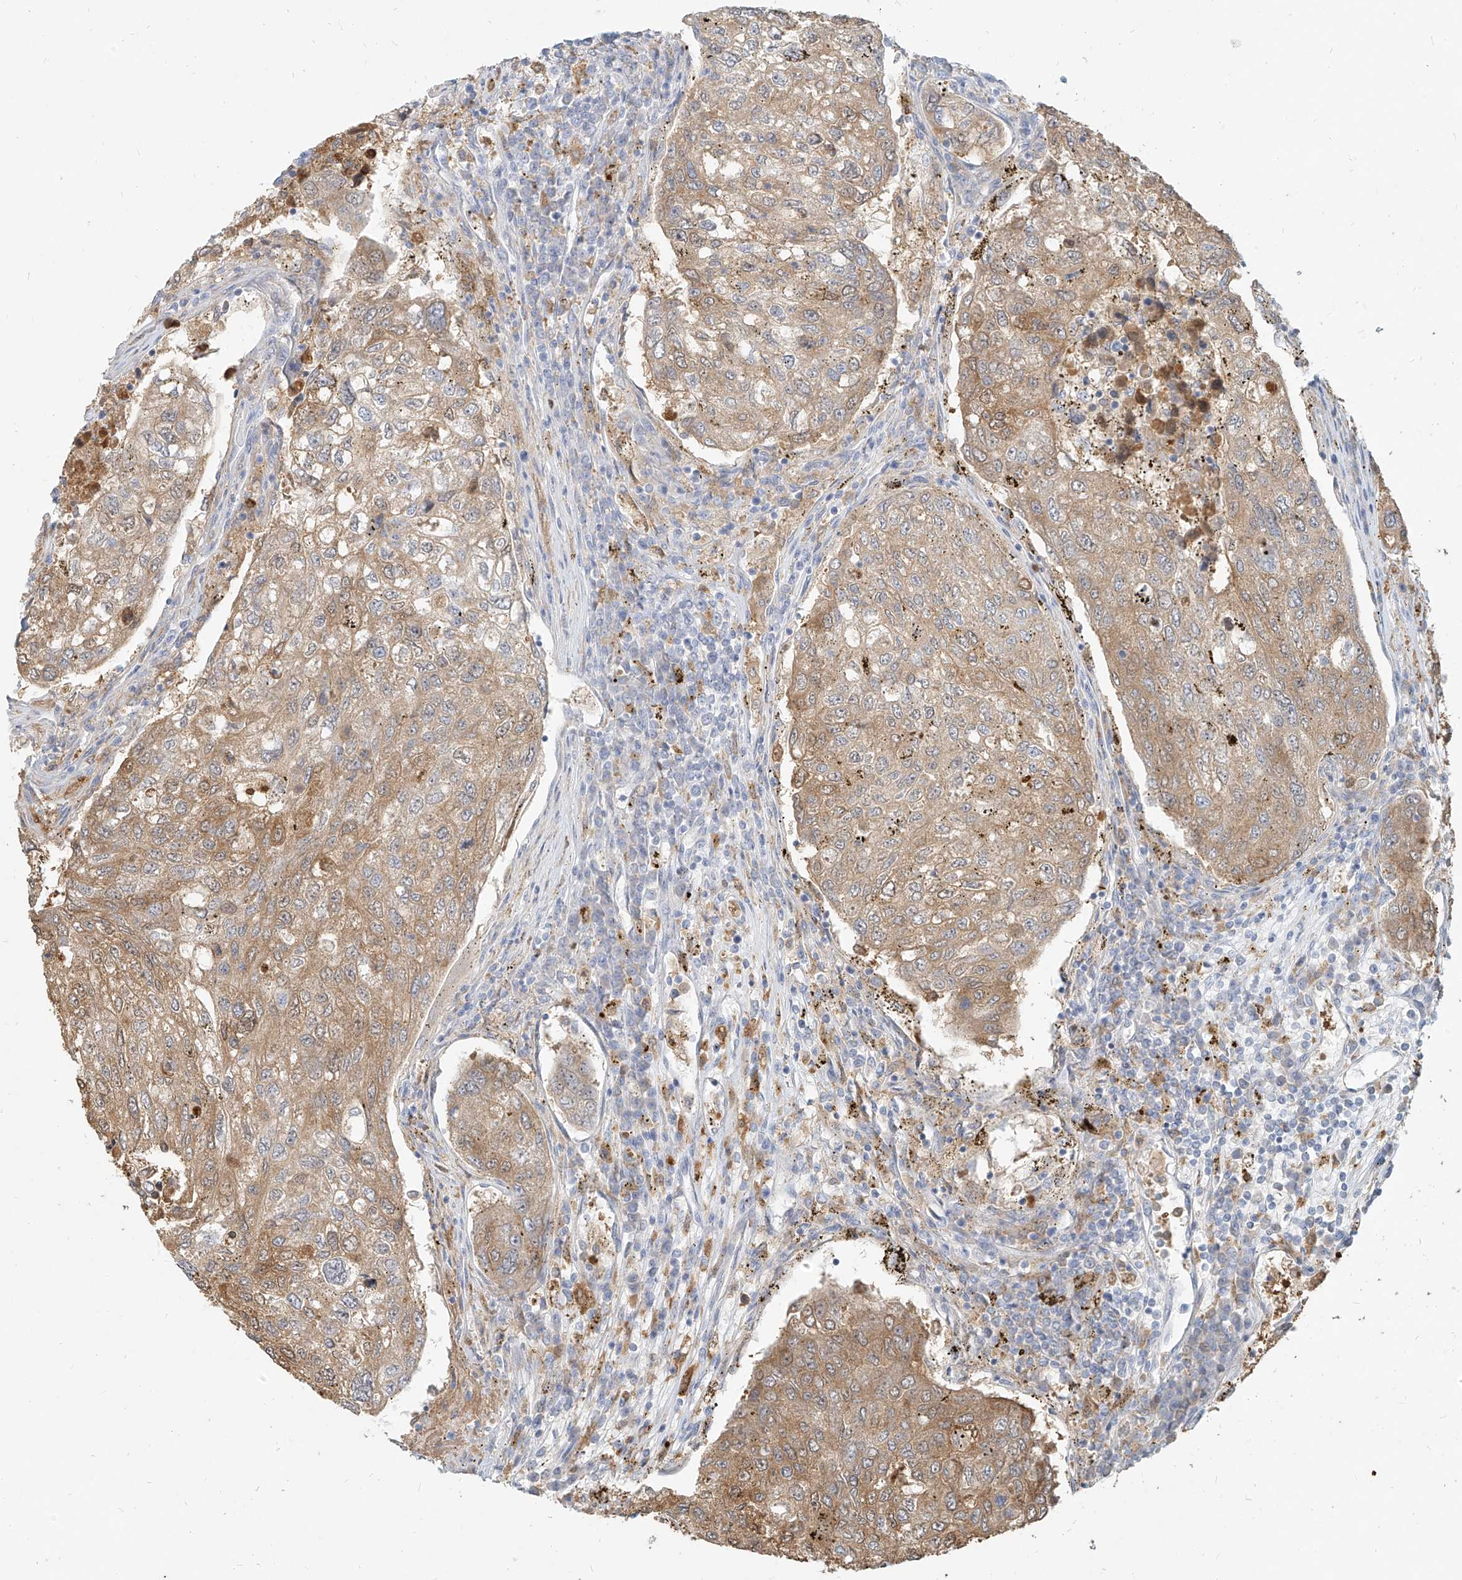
{"staining": {"intensity": "moderate", "quantity": "25%-75%", "location": "cytoplasmic/membranous"}, "tissue": "urothelial cancer", "cell_type": "Tumor cells", "image_type": "cancer", "snomed": [{"axis": "morphology", "description": "Urothelial carcinoma, High grade"}, {"axis": "topography", "description": "Lymph node"}, {"axis": "topography", "description": "Urinary bladder"}], "caption": "This is an image of IHC staining of urothelial cancer, which shows moderate expression in the cytoplasmic/membranous of tumor cells.", "gene": "PGD", "patient": {"sex": "male", "age": 51}}